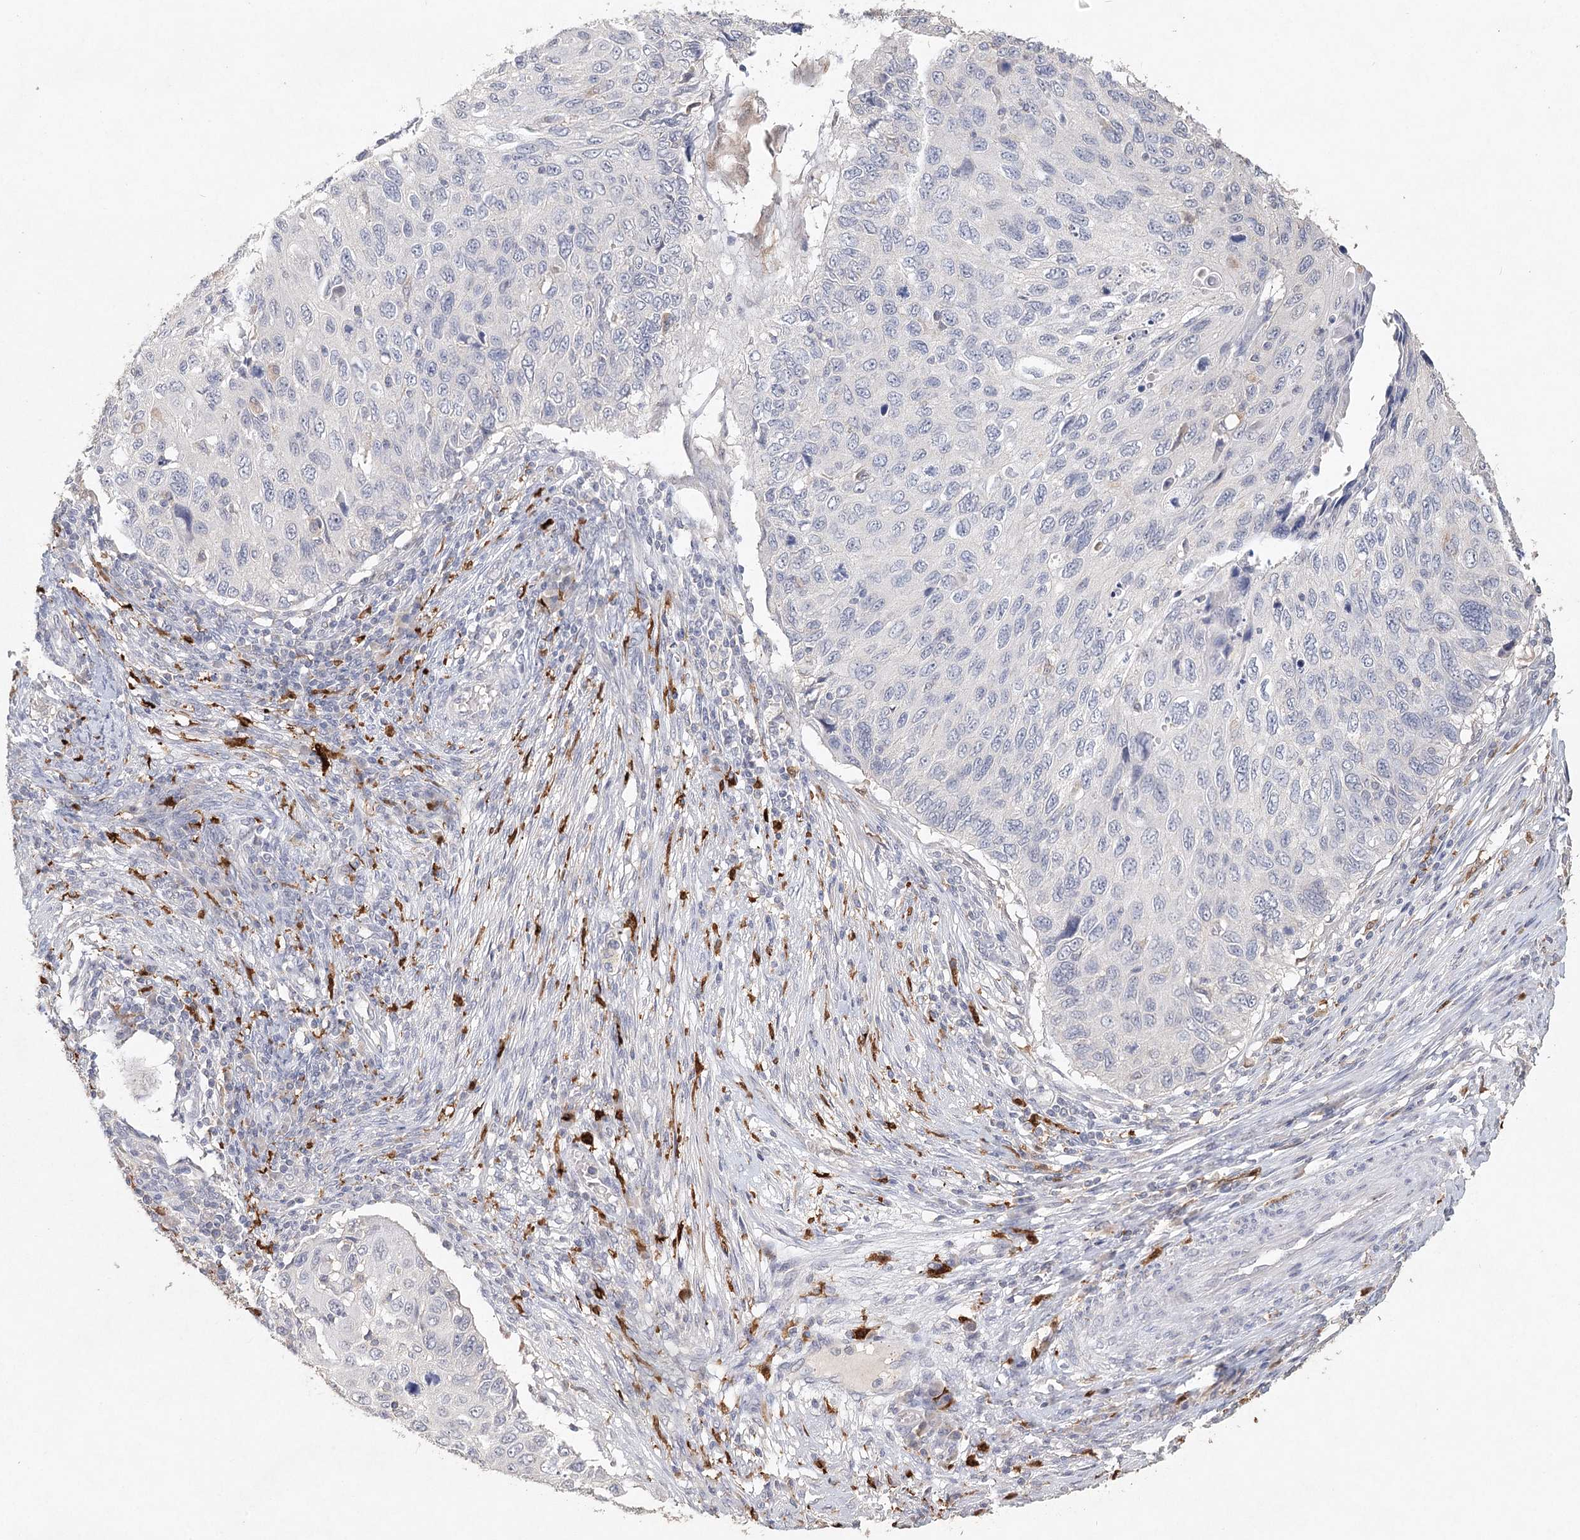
{"staining": {"intensity": "negative", "quantity": "none", "location": "none"}, "tissue": "cervical cancer", "cell_type": "Tumor cells", "image_type": "cancer", "snomed": [{"axis": "morphology", "description": "Squamous cell carcinoma, NOS"}, {"axis": "topography", "description": "Cervix"}], "caption": "A micrograph of human cervical cancer (squamous cell carcinoma) is negative for staining in tumor cells.", "gene": "ARSI", "patient": {"sex": "female", "age": 70}}